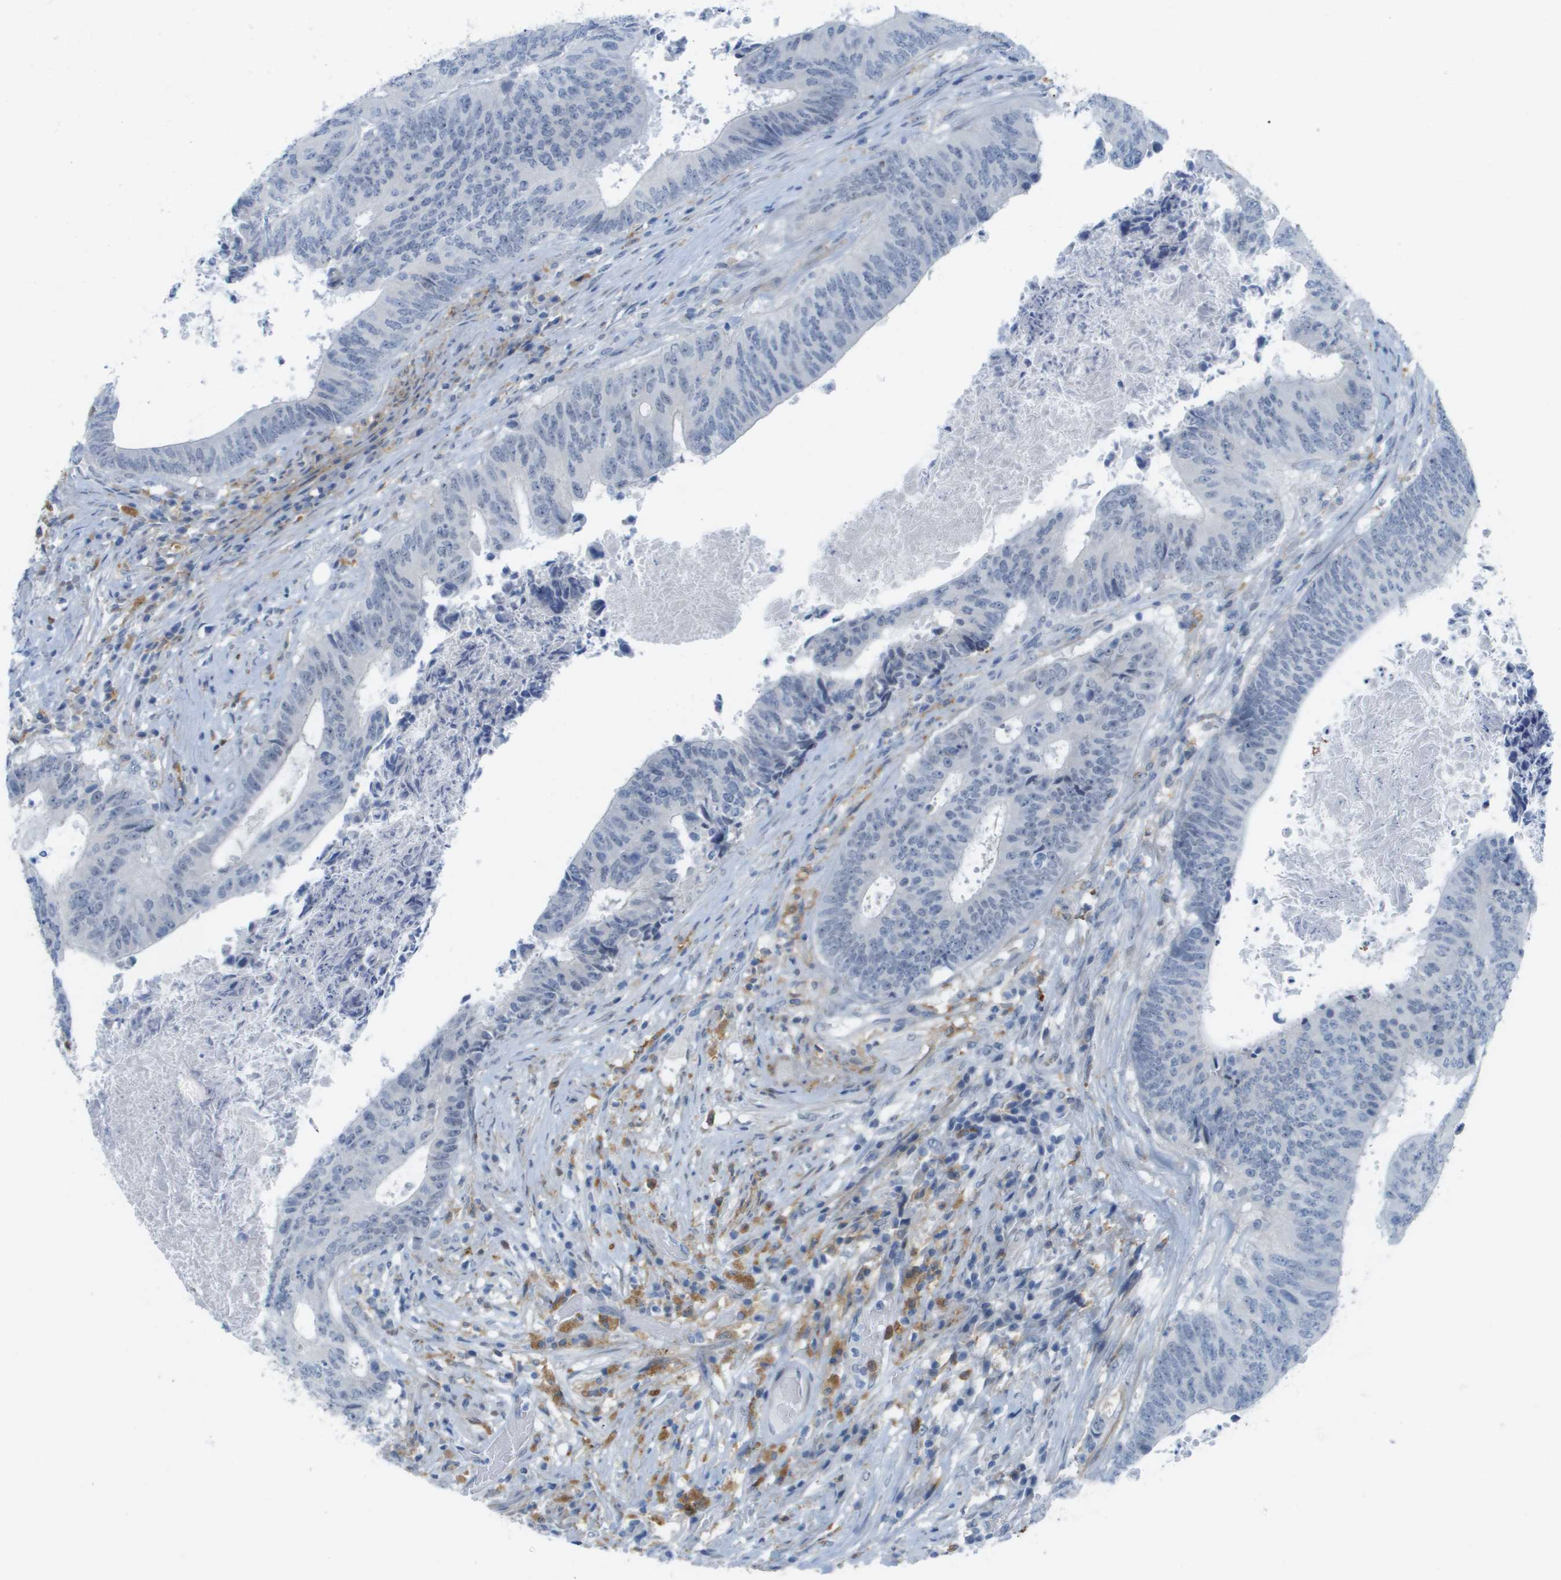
{"staining": {"intensity": "negative", "quantity": "none", "location": "none"}, "tissue": "colorectal cancer", "cell_type": "Tumor cells", "image_type": "cancer", "snomed": [{"axis": "morphology", "description": "Adenocarcinoma, NOS"}, {"axis": "topography", "description": "Rectum"}], "caption": "This is a micrograph of immunohistochemistry staining of colorectal cancer (adenocarcinoma), which shows no positivity in tumor cells.", "gene": "ZBTB43", "patient": {"sex": "male", "age": 72}}